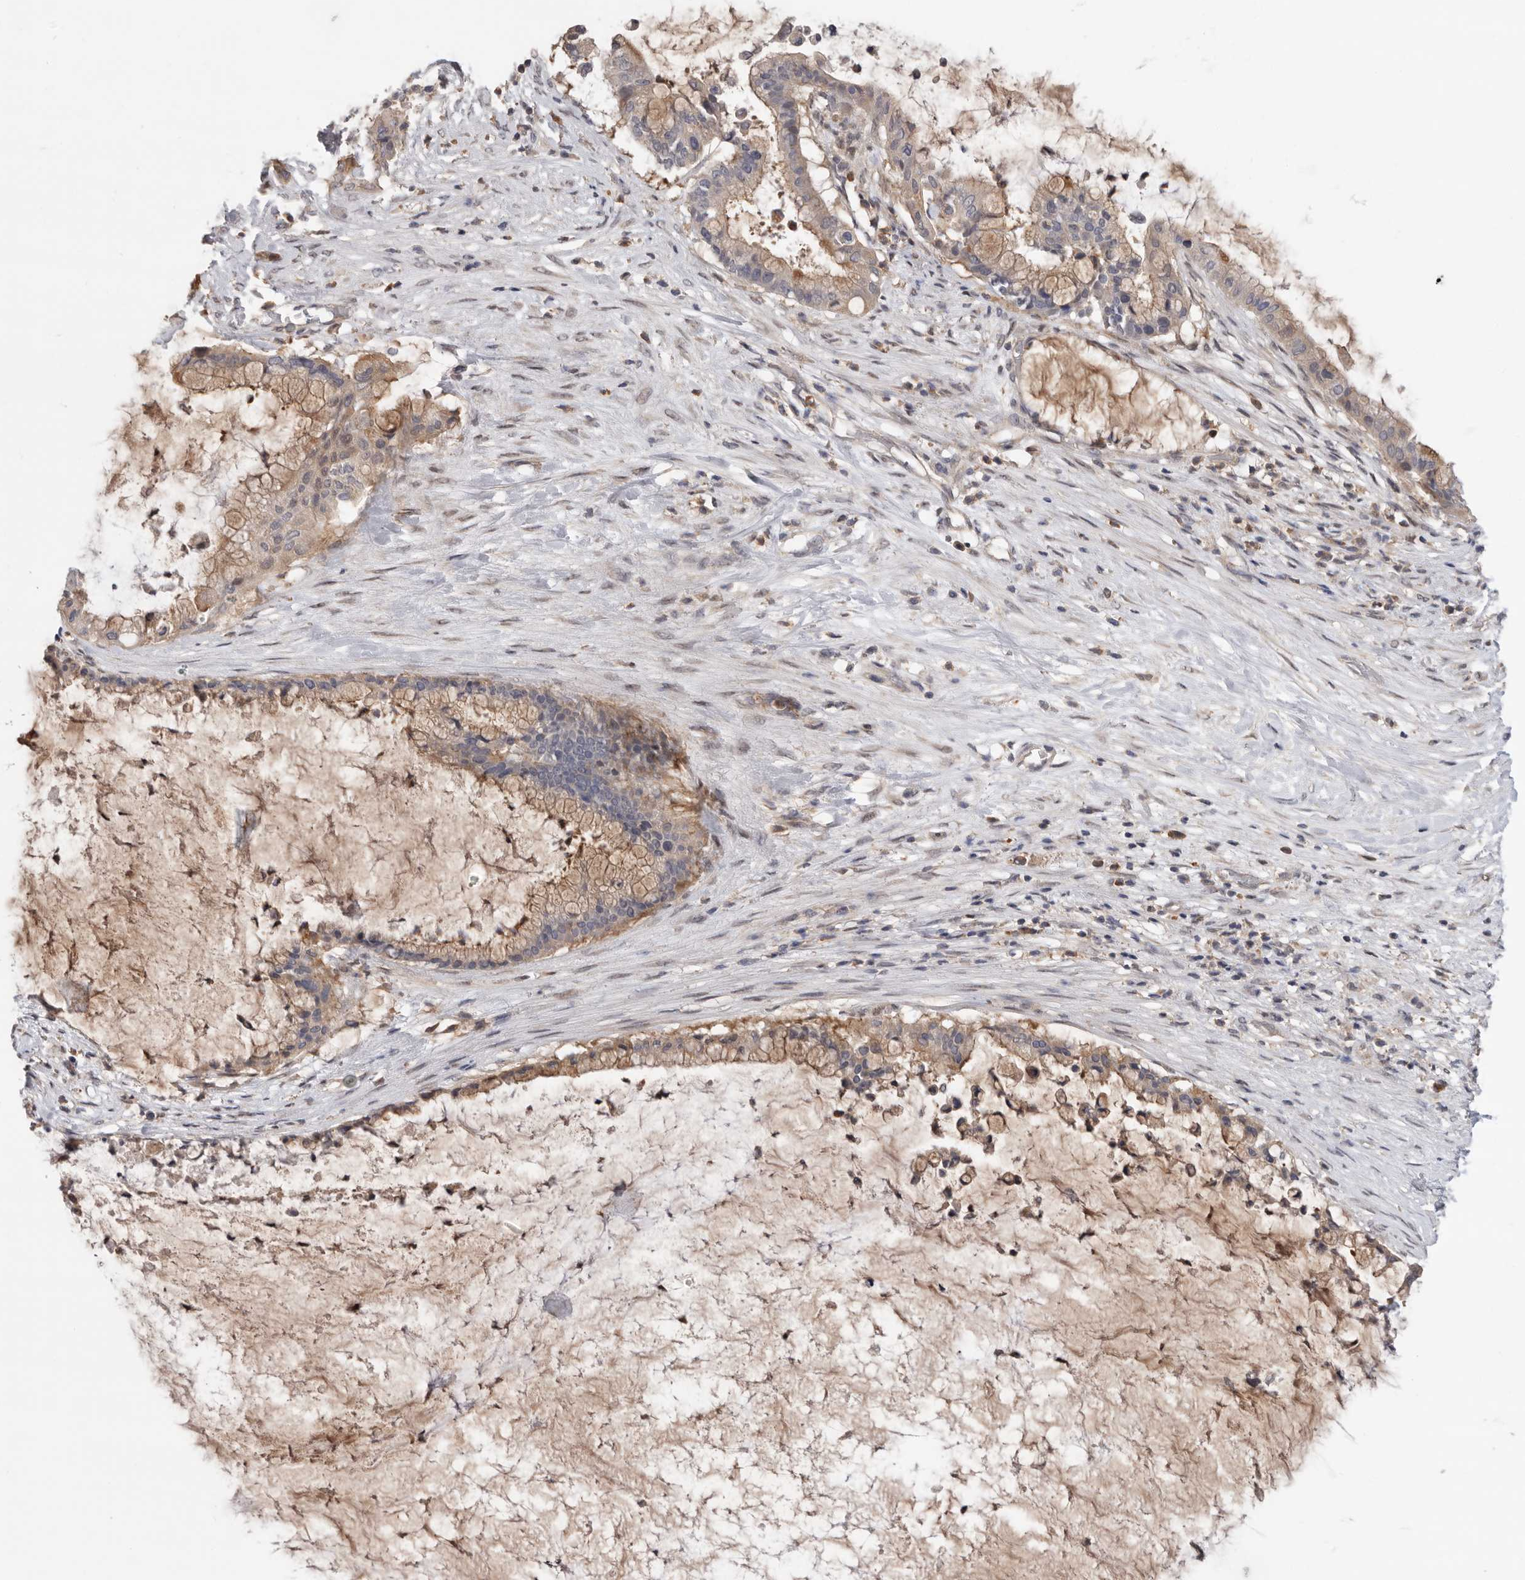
{"staining": {"intensity": "moderate", "quantity": "25%-75%", "location": "cytoplasmic/membranous"}, "tissue": "pancreatic cancer", "cell_type": "Tumor cells", "image_type": "cancer", "snomed": [{"axis": "morphology", "description": "Adenocarcinoma, NOS"}, {"axis": "topography", "description": "Pancreas"}], "caption": "Pancreatic cancer stained with a brown dye demonstrates moderate cytoplasmic/membranous positive expression in about 25%-75% of tumor cells.", "gene": "KLK5", "patient": {"sex": "male", "age": 41}}